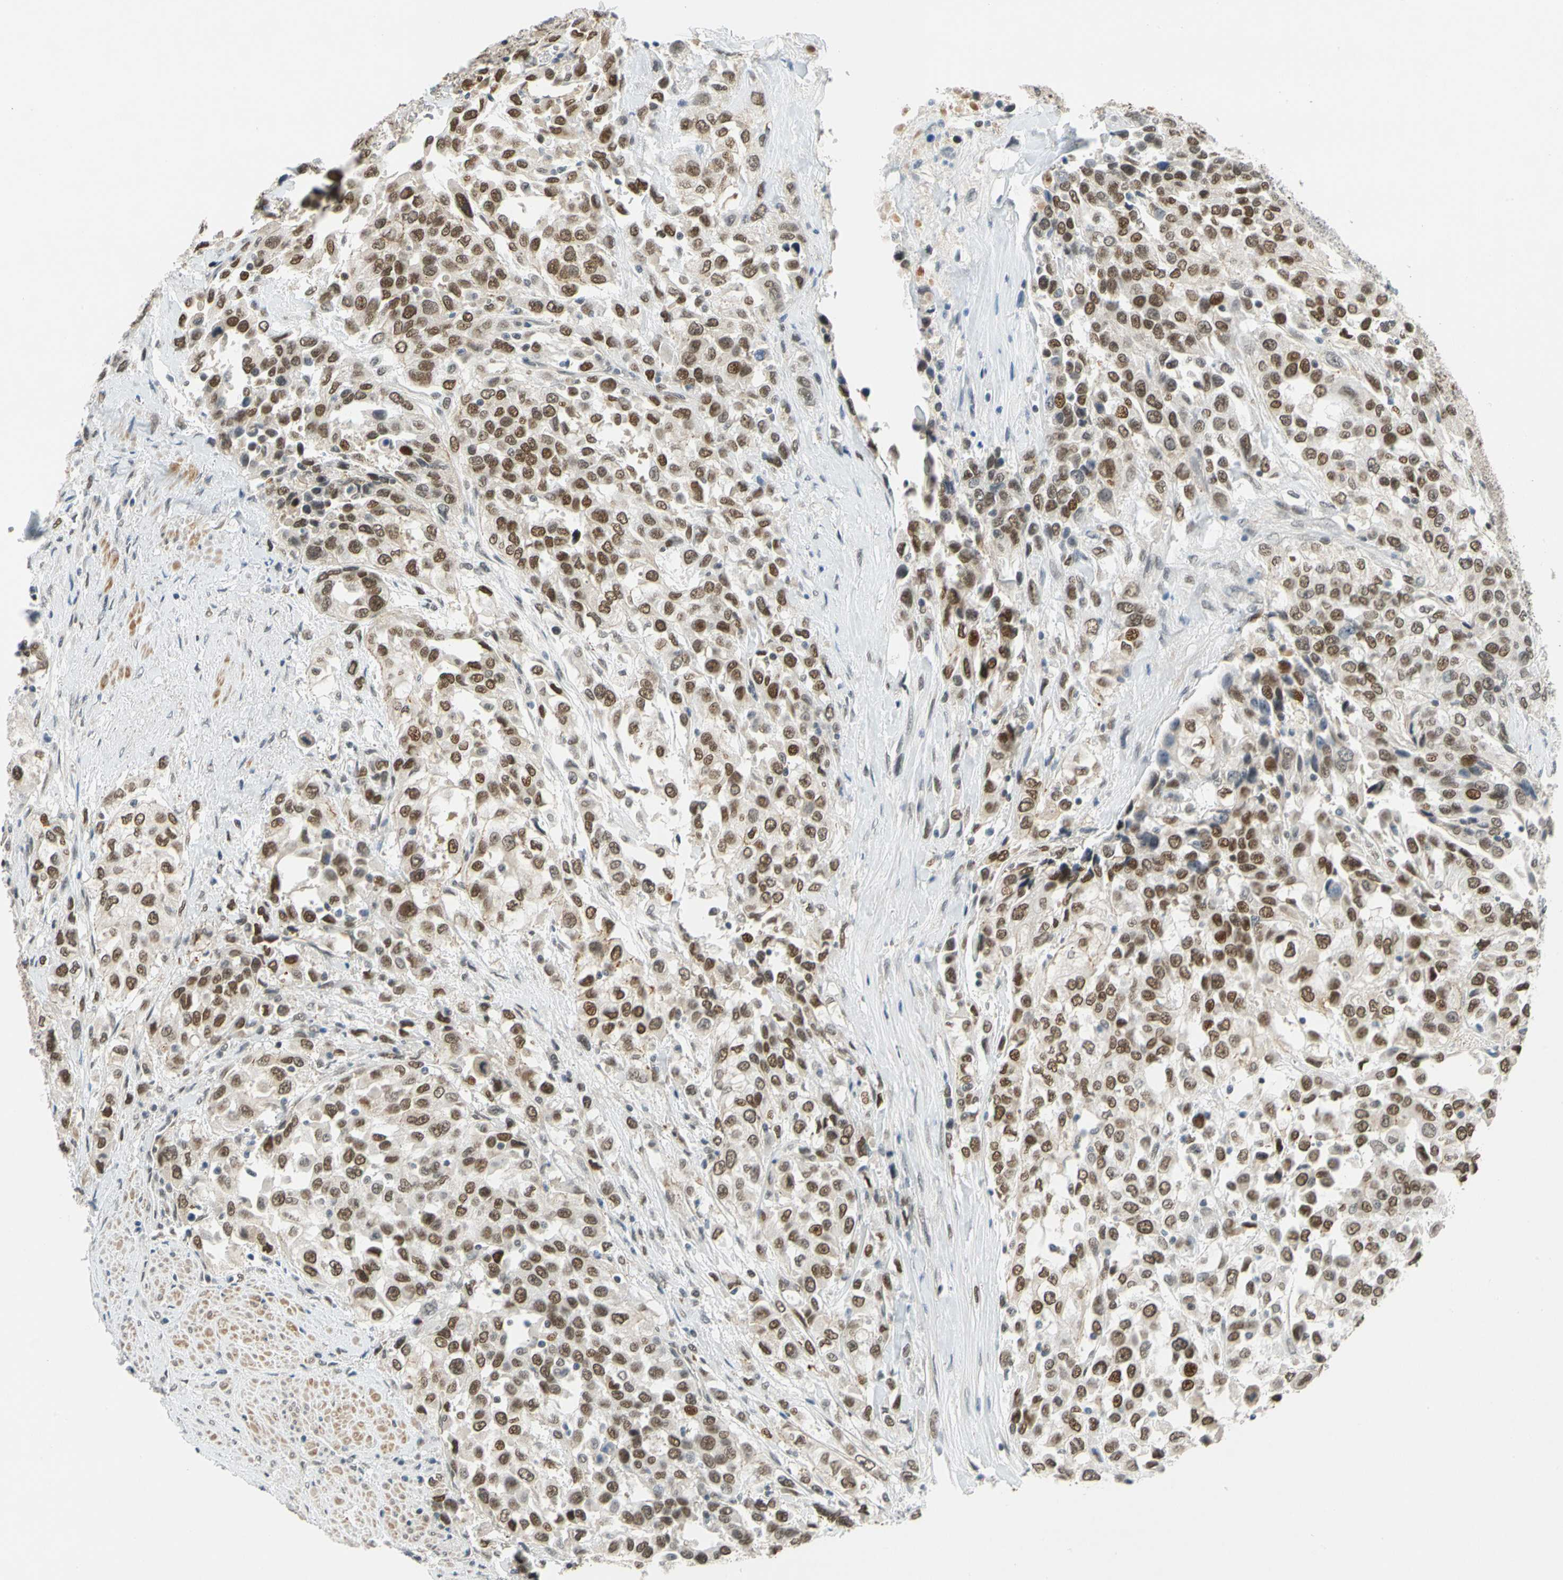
{"staining": {"intensity": "moderate", "quantity": ">75%", "location": "nuclear"}, "tissue": "urothelial cancer", "cell_type": "Tumor cells", "image_type": "cancer", "snomed": [{"axis": "morphology", "description": "Urothelial carcinoma, High grade"}, {"axis": "topography", "description": "Urinary bladder"}], "caption": "This histopathology image displays immunohistochemistry (IHC) staining of human urothelial cancer, with medium moderate nuclear positivity in about >75% of tumor cells.", "gene": "POGZ", "patient": {"sex": "female", "age": 80}}